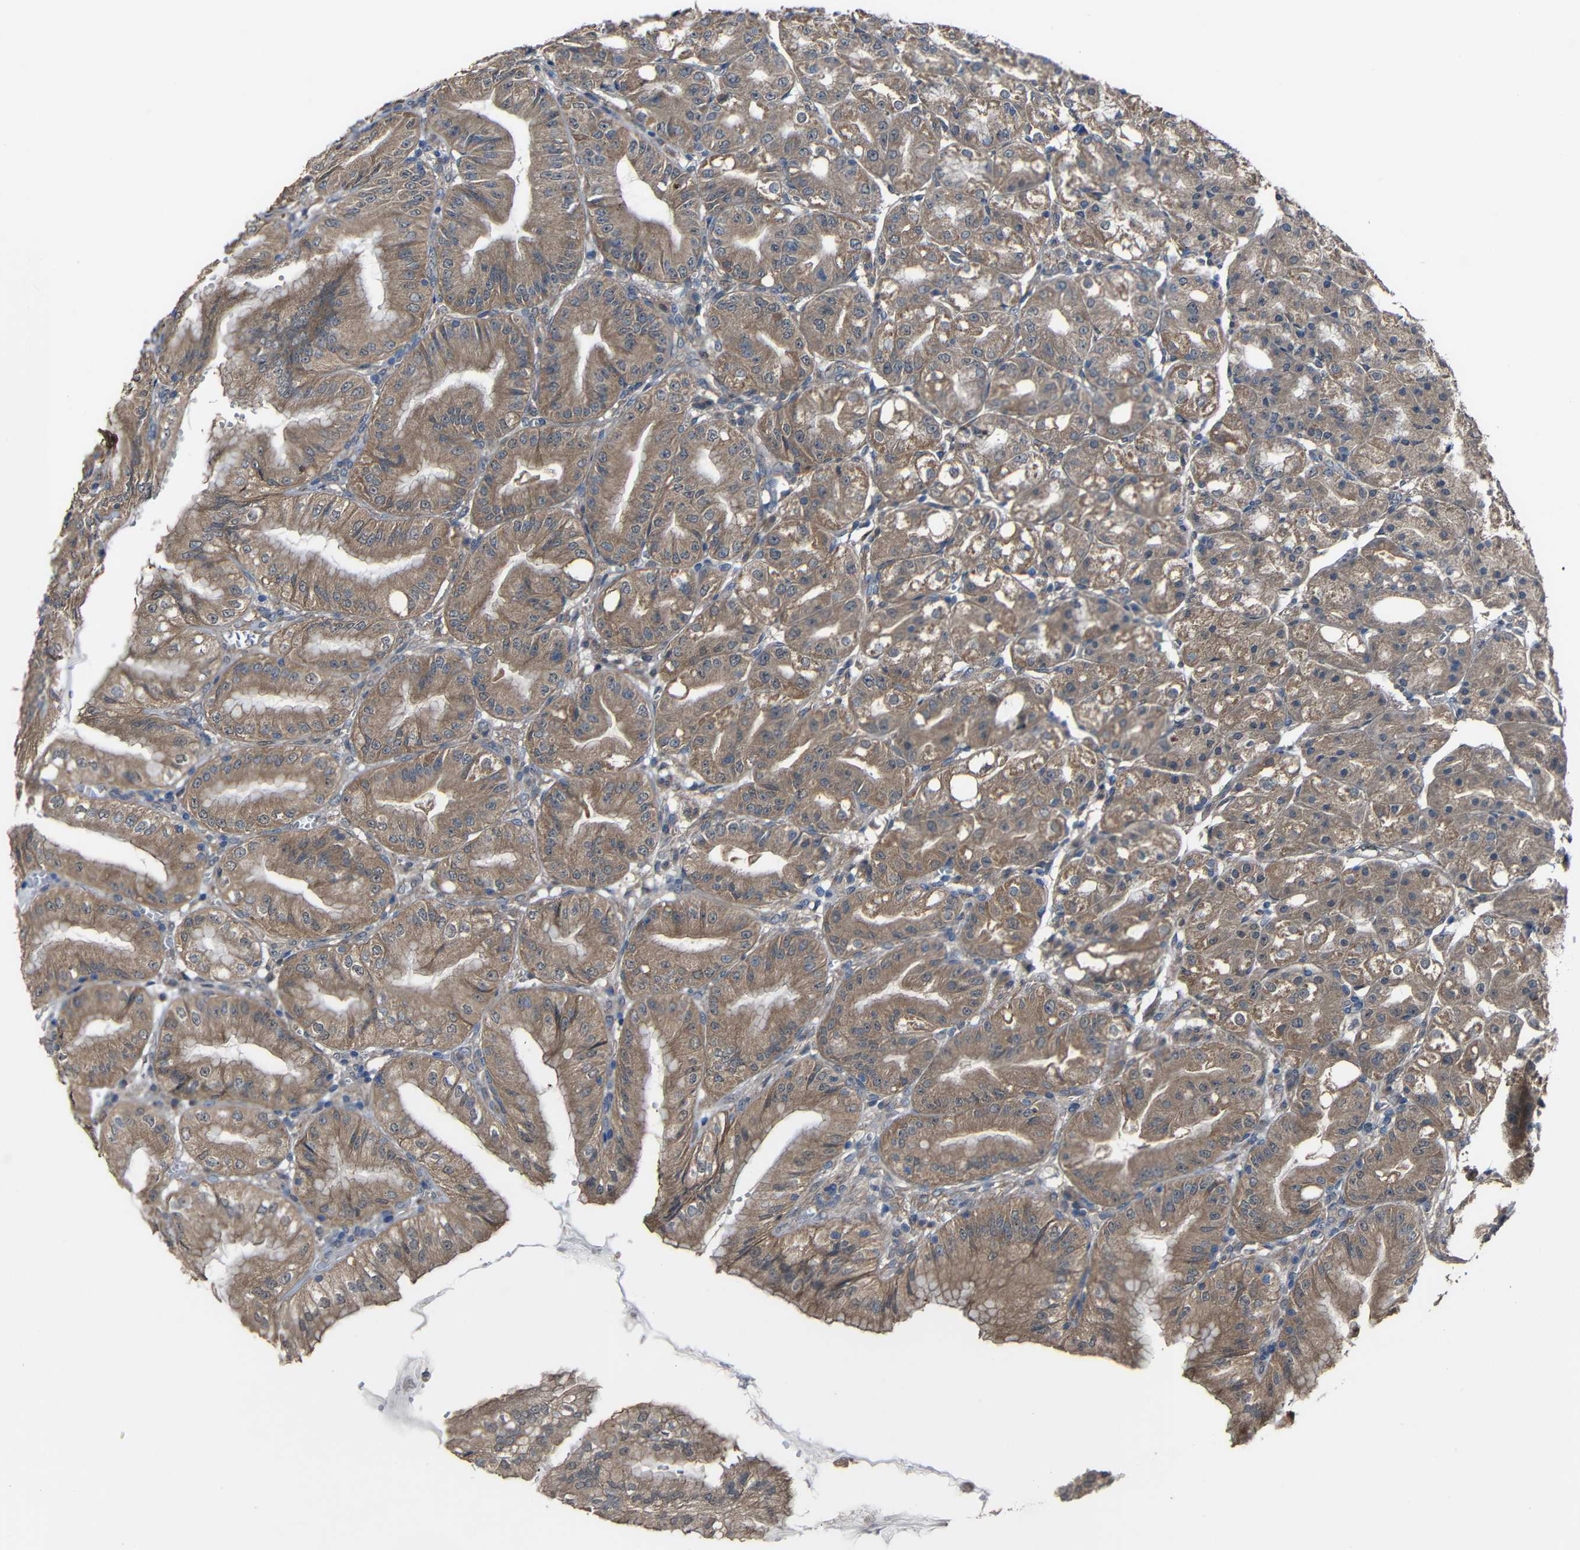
{"staining": {"intensity": "moderate", "quantity": ">75%", "location": "cytoplasmic/membranous"}, "tissue": "stomach", "cell_type": "Glandular cells", "image_type": "normal", "snomed": [{"axis": "morphology", "description": "Normal tissue, NOS"}, {"axis": "topography", "description": "Stomach, lower"}], "caption": "Approximately >75% of glandular cells in benign stomach display moderate cytoplasmic/membranous protein positivity as visualized by brown immunohistochemical staining.", "gene": "CHST9", "patient": {"sex": "male", "age": 71}}